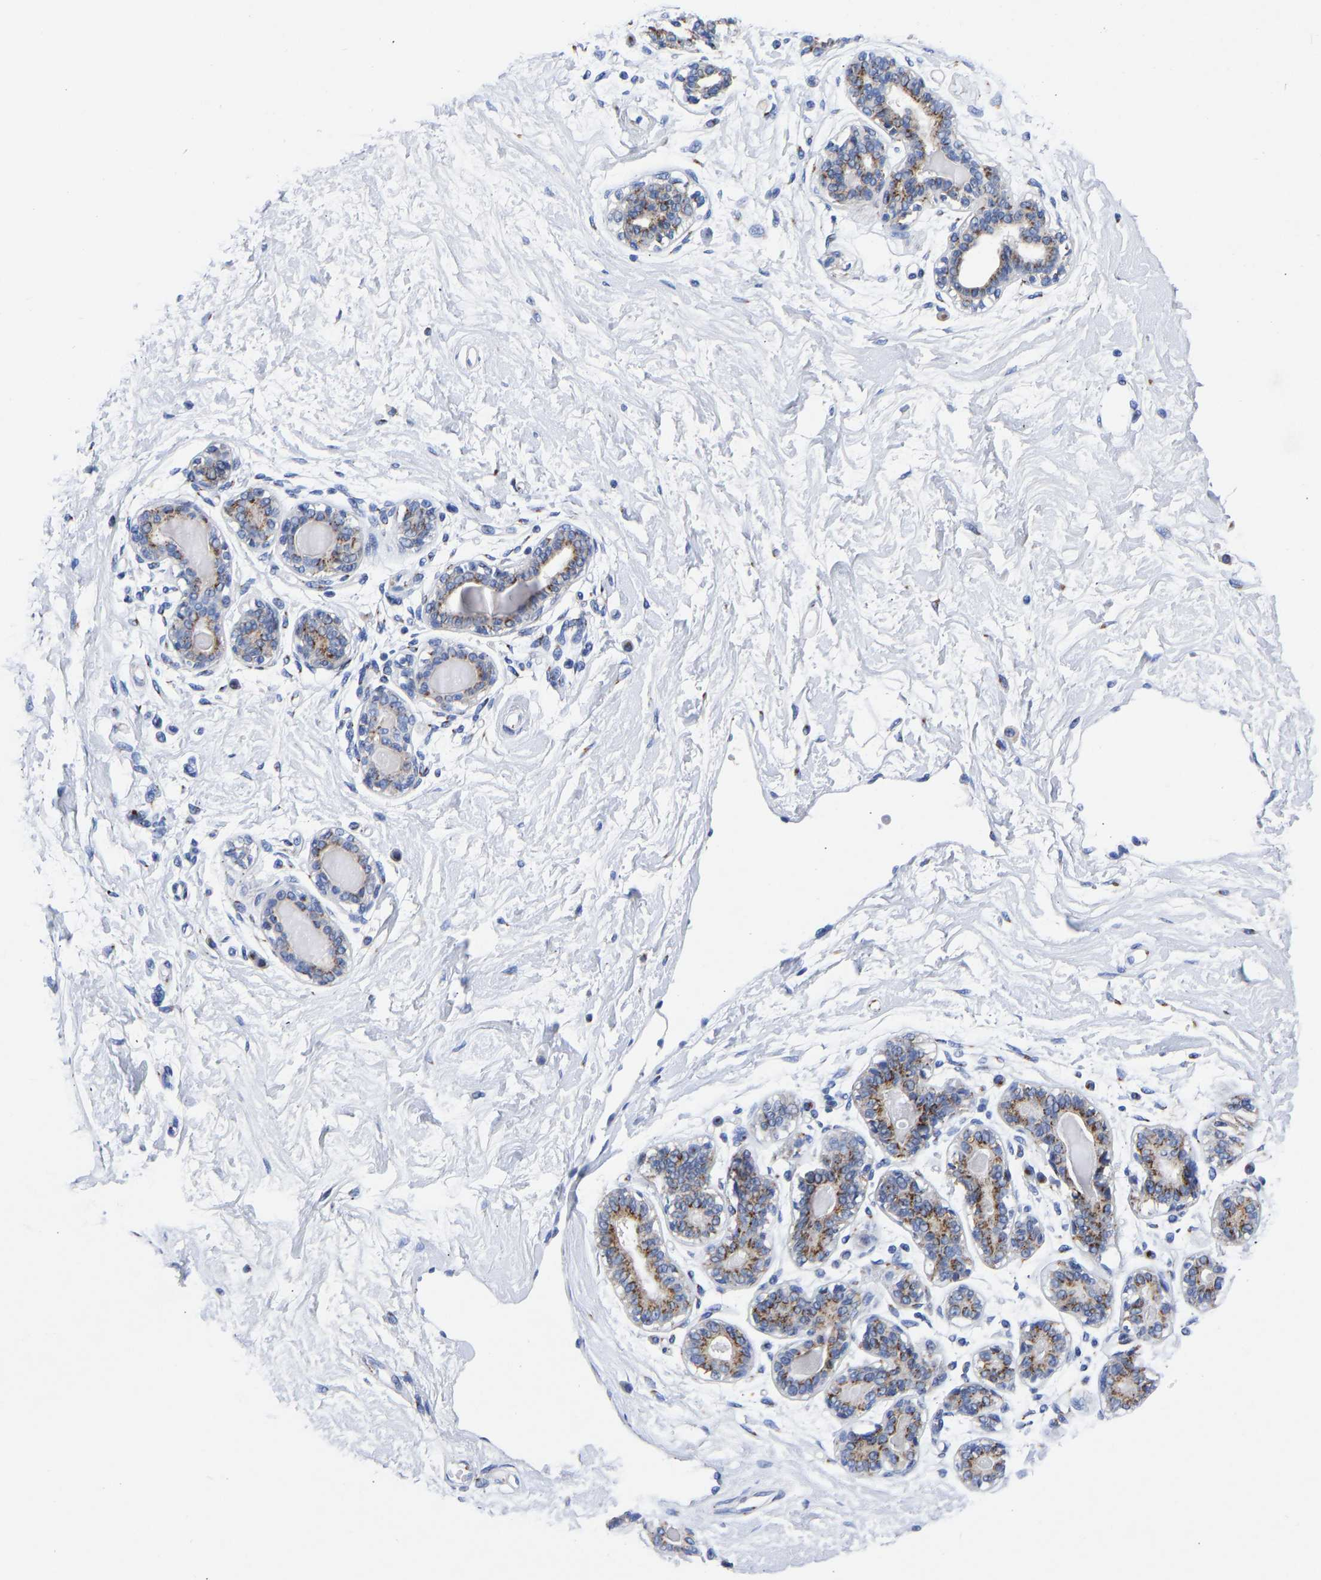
{"staining": {"intensity": "negative", "quantity": "none", "location": "none"}, "tissue": "breast", "cell_type": "Adipocytes", "image_type": "normal", "snomed": [{"axis": "morphology", "description": "Normal tissue, NOS"}, {"axis": "topography", "description": "Breast"}], "caption": "Protein analysis of benign breast demonstrates no significant positivity in adipocytes.", "gene": "TMEM87A", "patient": {"sex": "female", "age": 45}}